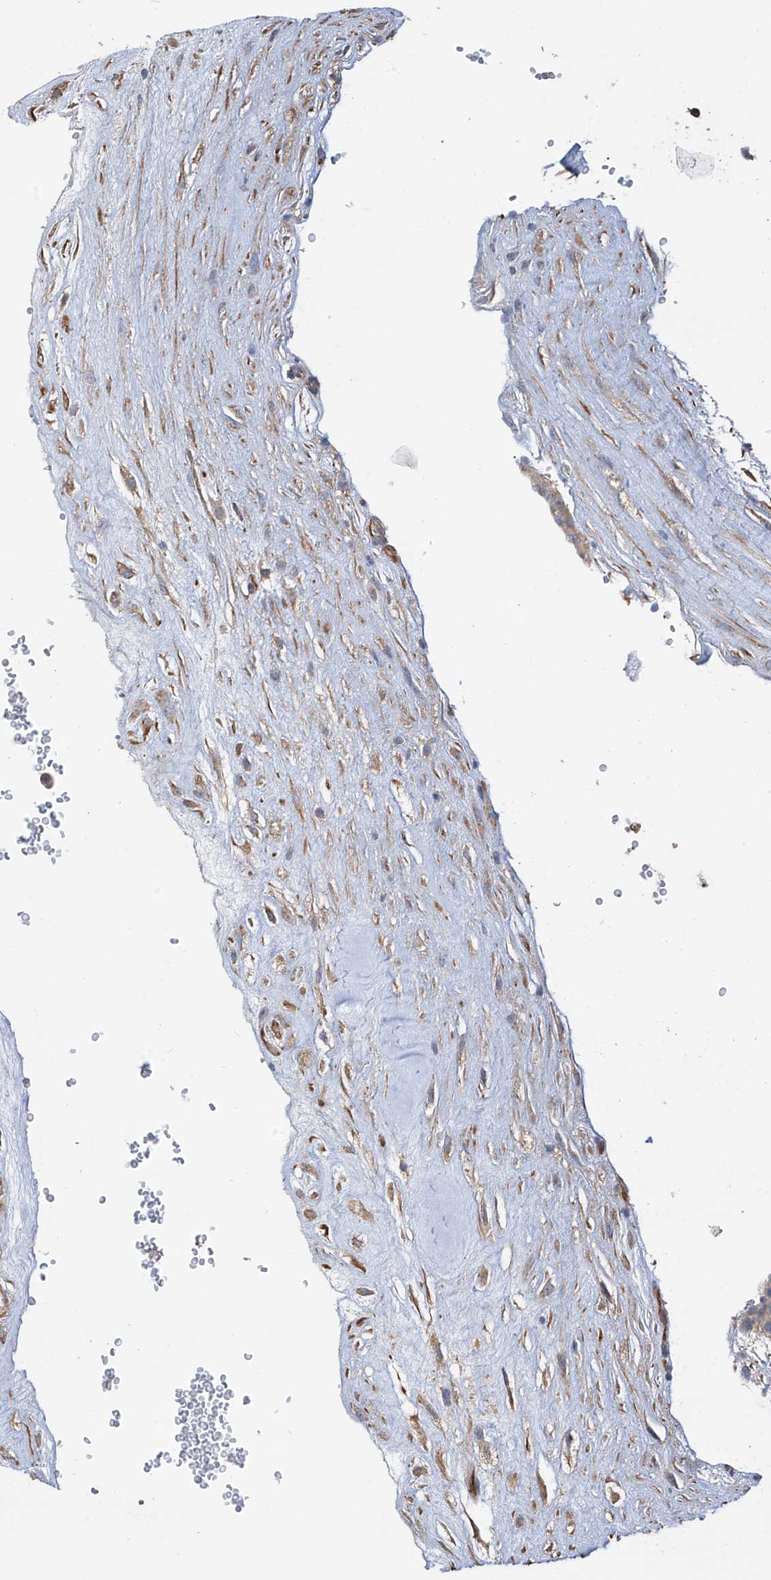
{"staining": {"intensity": "weak", "quantity": "25%-75%", "location": "cytoplasmic/membranous"}, "tissue": "placenta", "cell_type": "Trophoblastic cells", "image_type": "normal", "snomed": [{"axis": "morphology", "description": "Normal tissue, NOS"}, {"axis": "topography", "description": "Placenta"}], "caption": "Immunohistochemistry (DAB) staining of unremarkable human placenta exhibits weak cytoplasmic/membranous protein staining in approximately 25%-75% of trophoblastic cells.", "gene": "PHACTR4", "patient": {"sex": "female", "age": 18}}